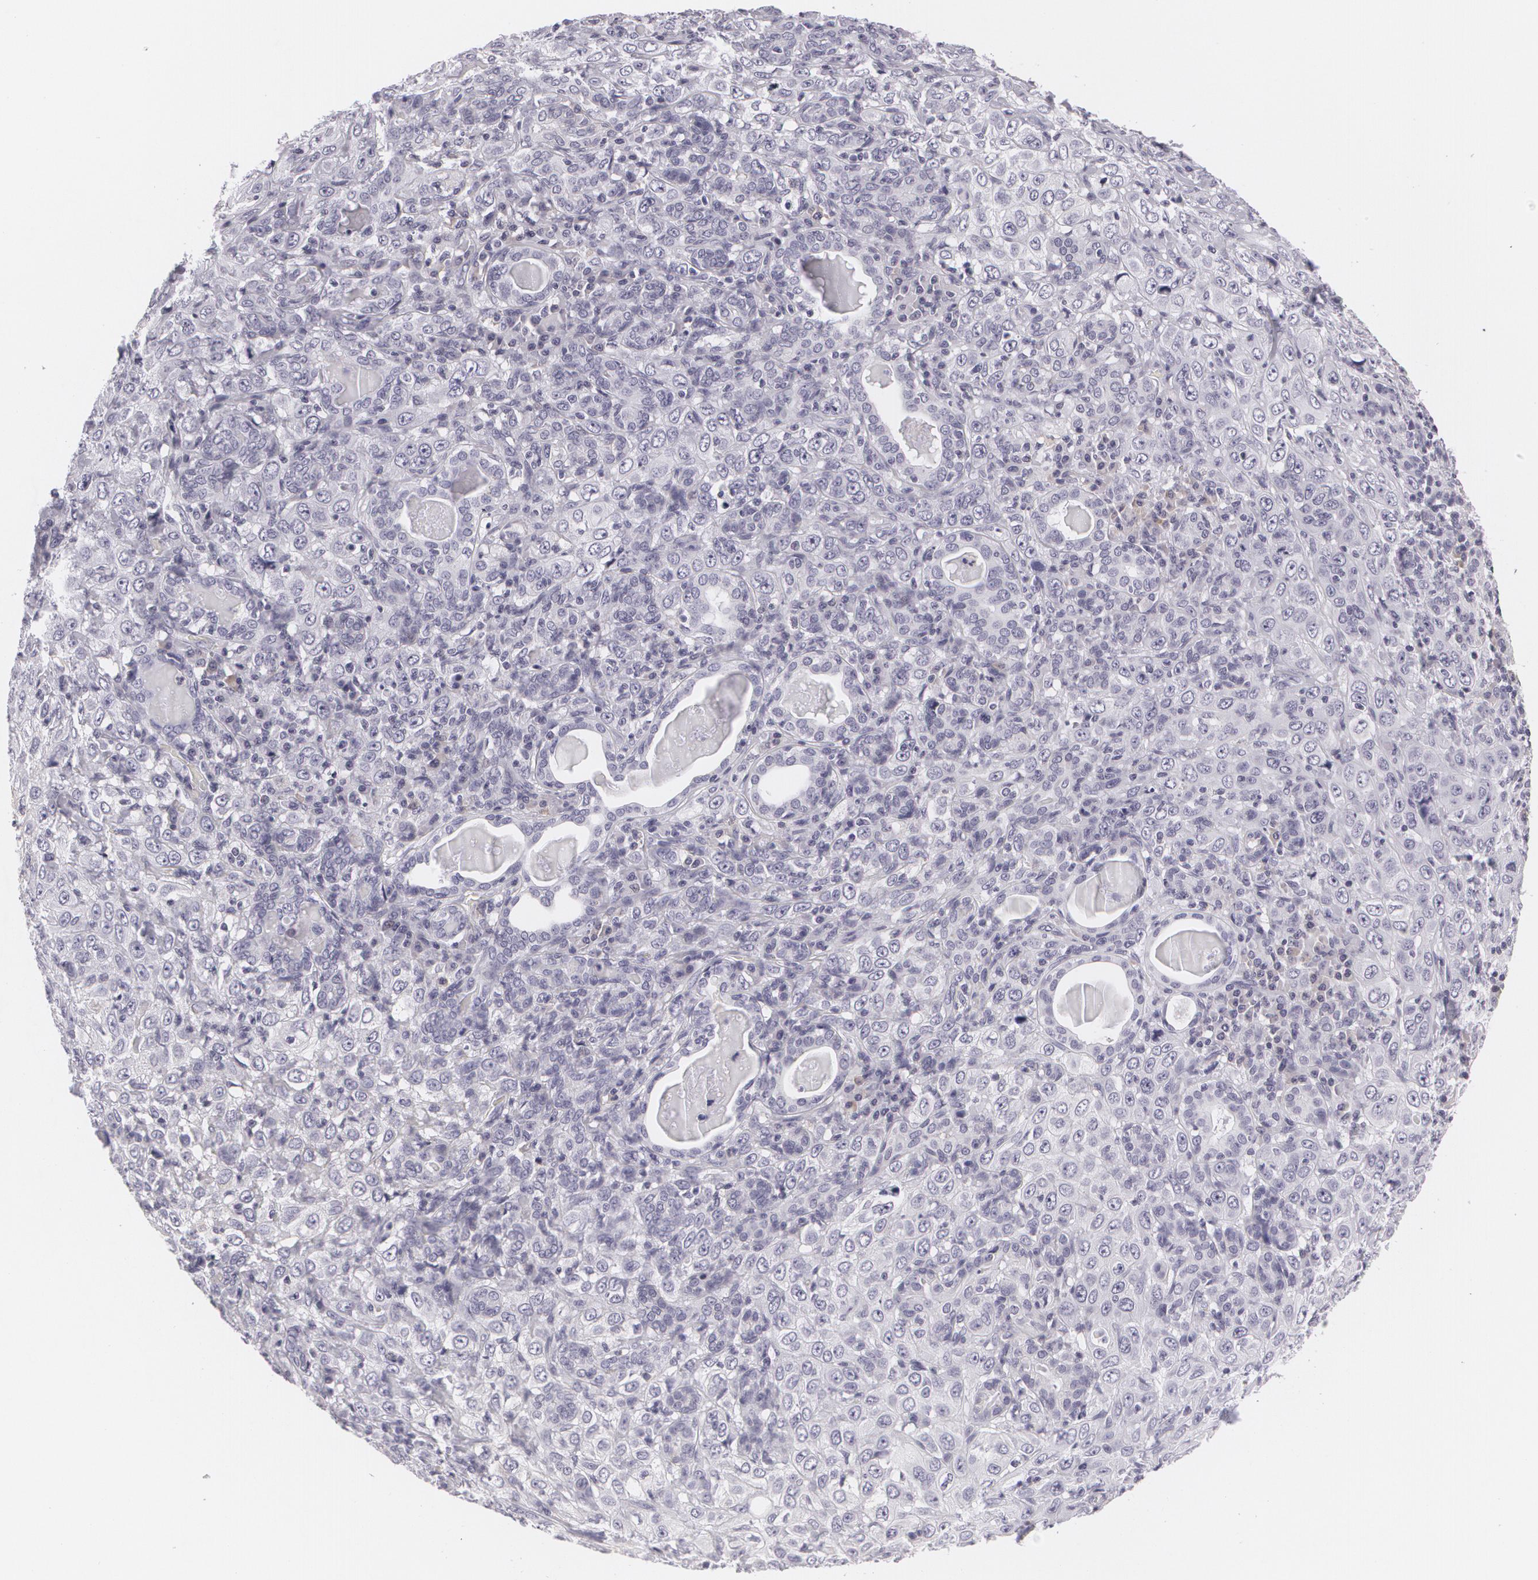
{"staining": {"intensity": "negative", "quantity": "none", "location": "none"}, "tissue": "skin cancer", "cell_type": "Tumor cells", "image_type": "cancer", "snomed": [{"axis": "morphology", "description": "Squamous cell carcinoma, NOS"}, {"axis": "topography", "description": "Skin"}], "caption": "Protein analysis of skin cancer (squamous cell carcinoma) reveals no significant expression in tumor cells. The staining was performed using DAB (3,3'-diaminobenzidine) to visualize the protein expression in brown, while the nuclei were stained in blue with hematoxylin (Magnification: 20x).", "gene": "MAP2", "patient": {"sex": "male", "age": 84}}